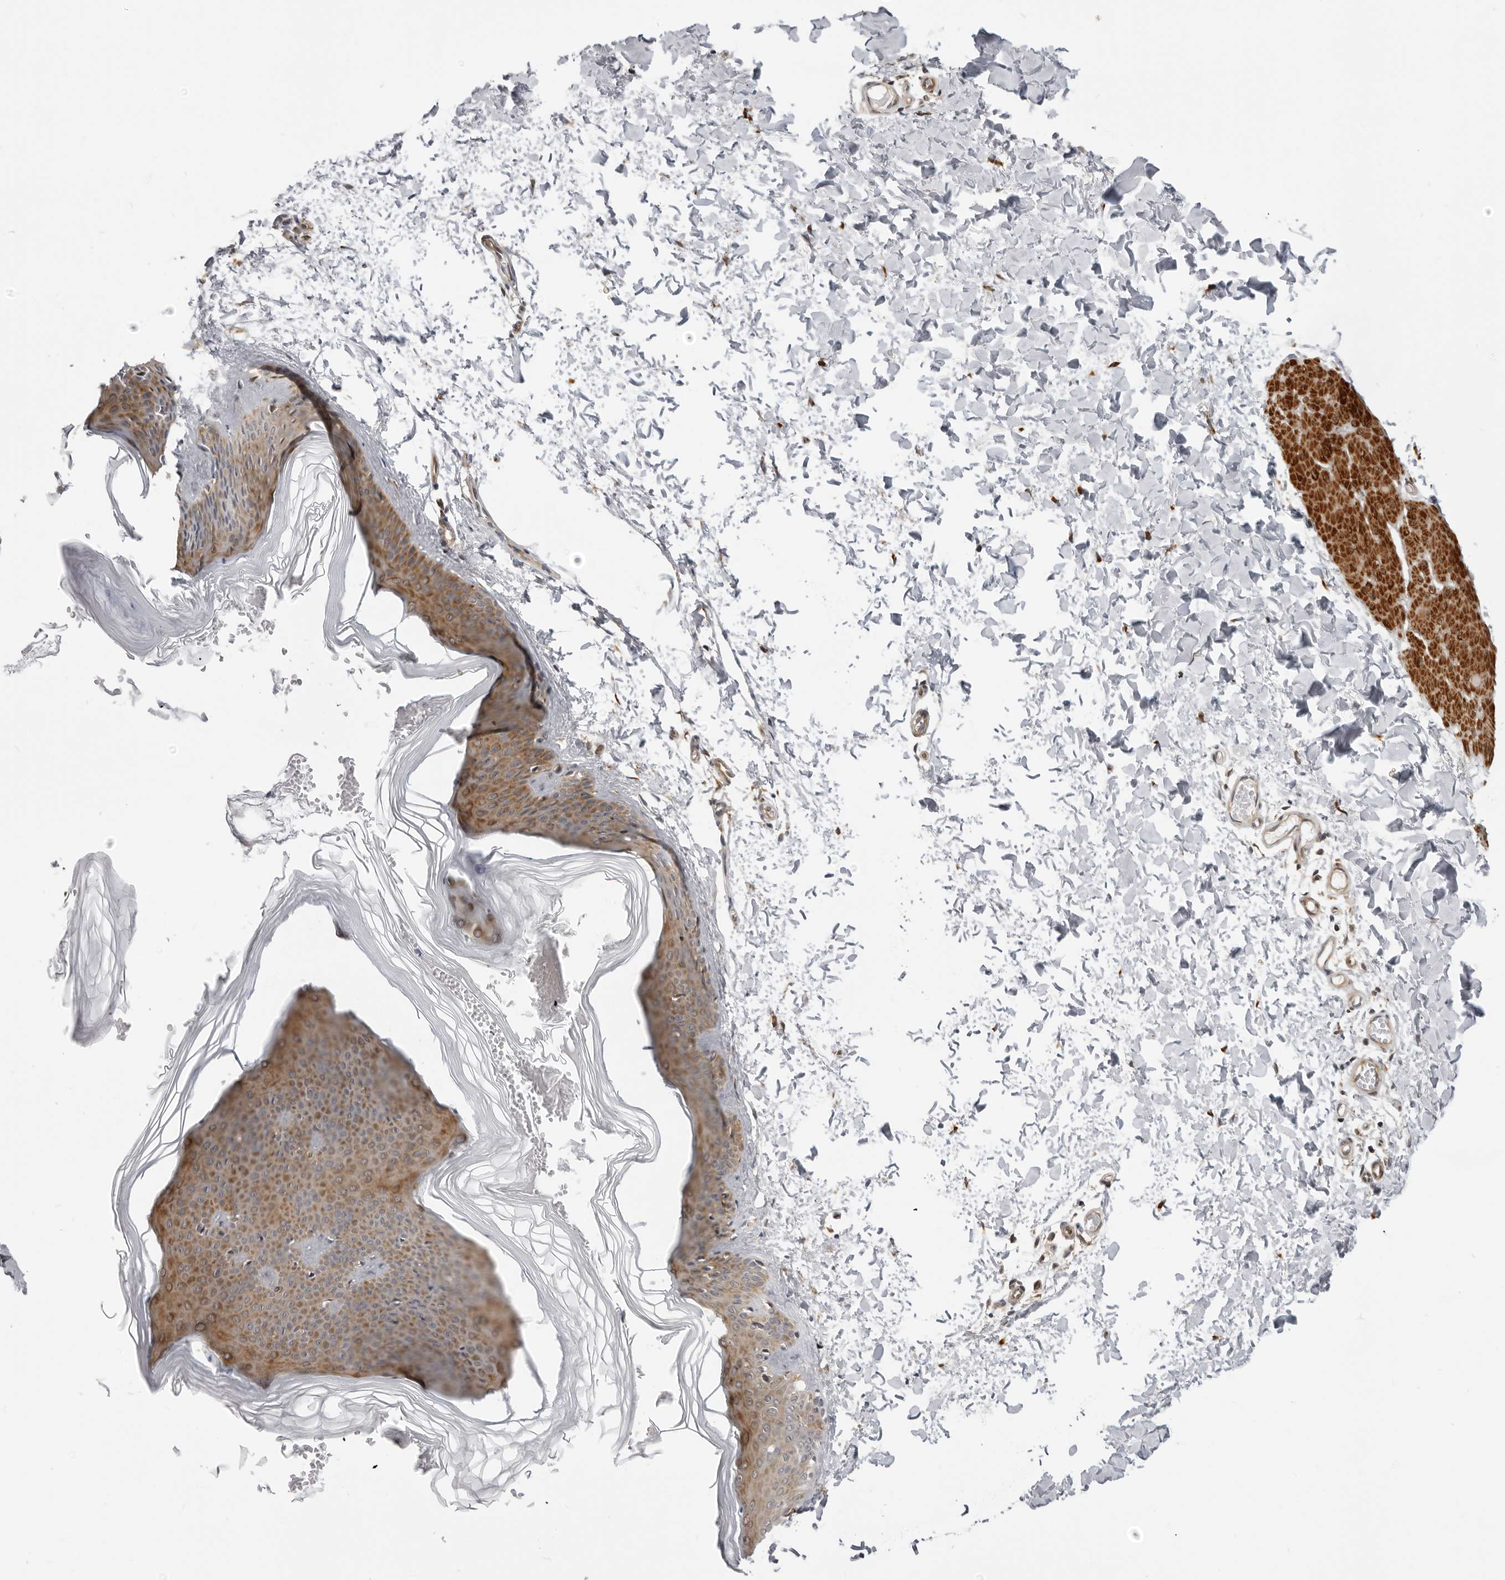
{"staining": {"intensity": "moderate", "quantity": ">75%", "location": "cytoplasmic/membranous"}, "tissue": "skin", "cell_type": "Fibroblasts", "image_type": "normal", "snomed": [{"axis": "morphology", "description": "Normal tissue, NOS"}, {"axis": "topography", "description": "Skin"}], "caption": "IHC of normal human skin reveals medium levels of moderate cytoplasmic/membranous staining in approximately >75% of fibroblasts. (Stains: DAB (3,3'-diaminobenzidine) in brown, nuclei in blue, Microscopy: brightfield microscopy at high magnification).", "gene": "SRGAP2", "patient": {"sex": "female", "age": 27}}